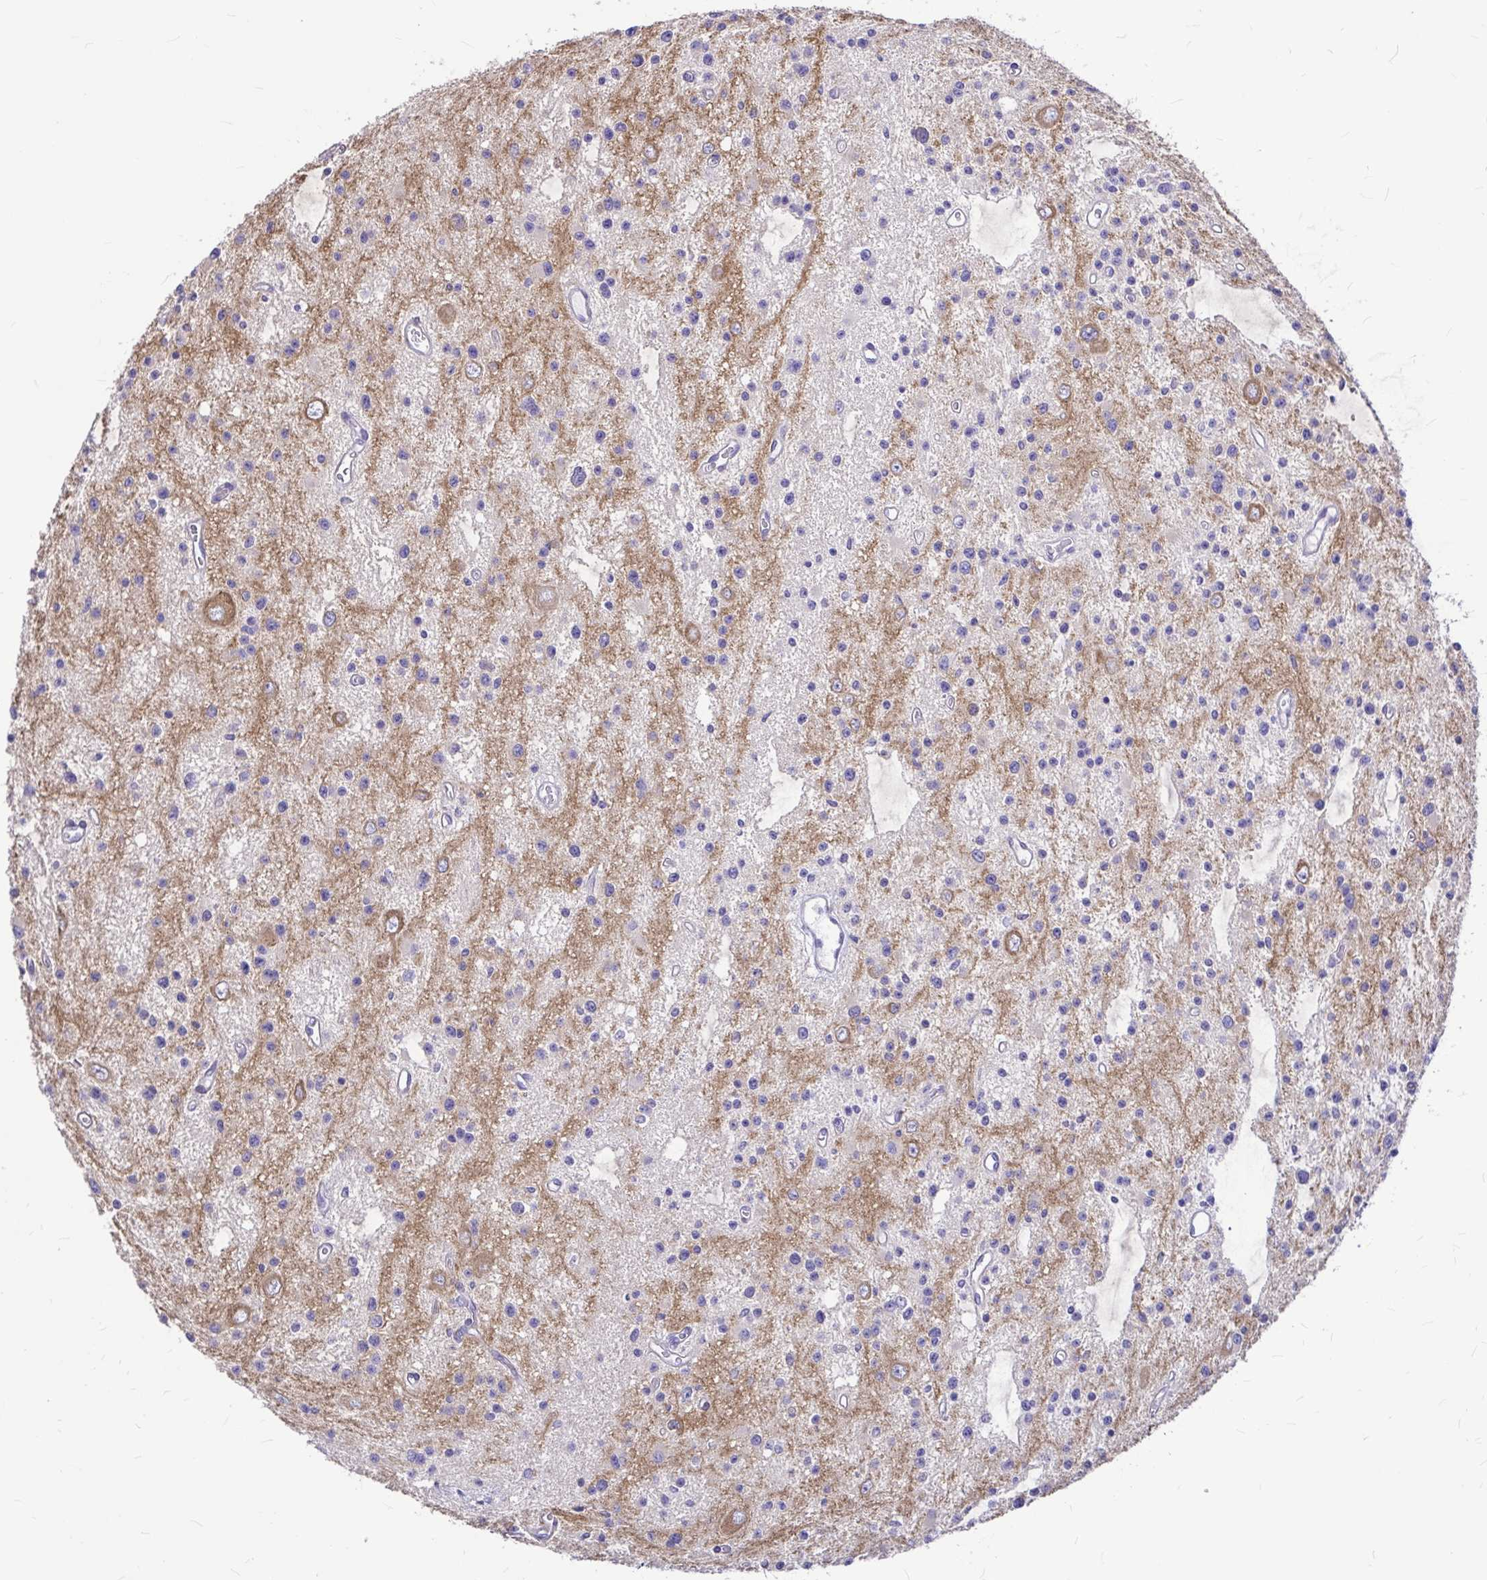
{"staining": {"intensity": "negative", "quantity": "none", "location": "none"}, "tissue": "glioma", "cell_type": "Tumor cells", "image_type": "cancer", "snomed": [{"axis": "morphology", "description": "Glioma, malignant, Low grade"}, {"axis": "topography", "description": "Brain"}], "caption": "DAB (3,3'-diaminobenzidine) immunohistochemical staining of human glioma displays no significant expression in tumor cells.", "gene": "GABBR2", "patient": {"sex": "male", "age": 43}}